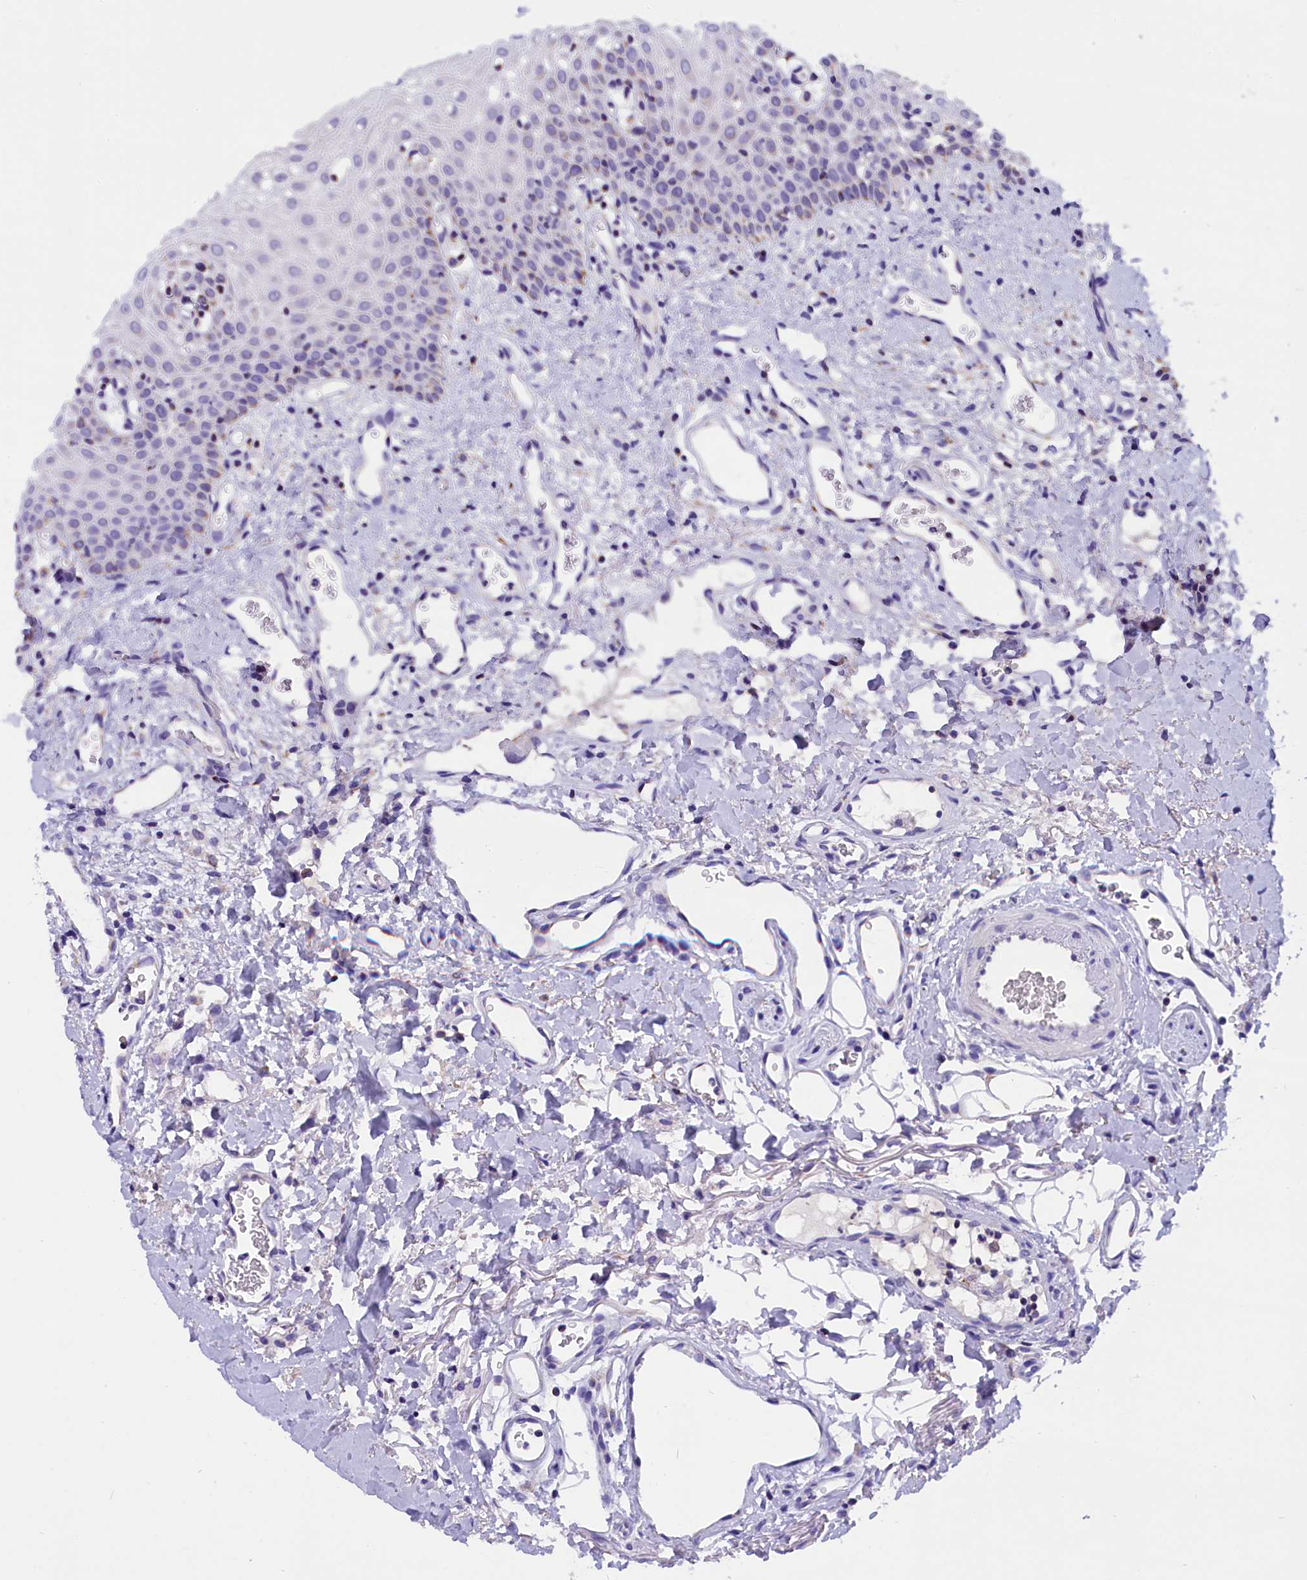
{"staining": {"intensity": "weak", "quantity": "<25%", "location": "cytoplasmic/membranous"}, "tissue": "oral mucosa", "cell_type": "Squamous epithelial cells", "image_type": "normal", "snomed": [{"axis": "morphology", "description": "Normal tissue, NOS"}, {"axis": "topography", "description": "Oral tissue"}], "caption": "IHC image of benign oral mucosa: human oral mucosa stained with DAB exhibits no significant protein positivity in squamous epithelial cells.", "gene": "ABAT", "patient": {"sex": "female", "age": 70}}